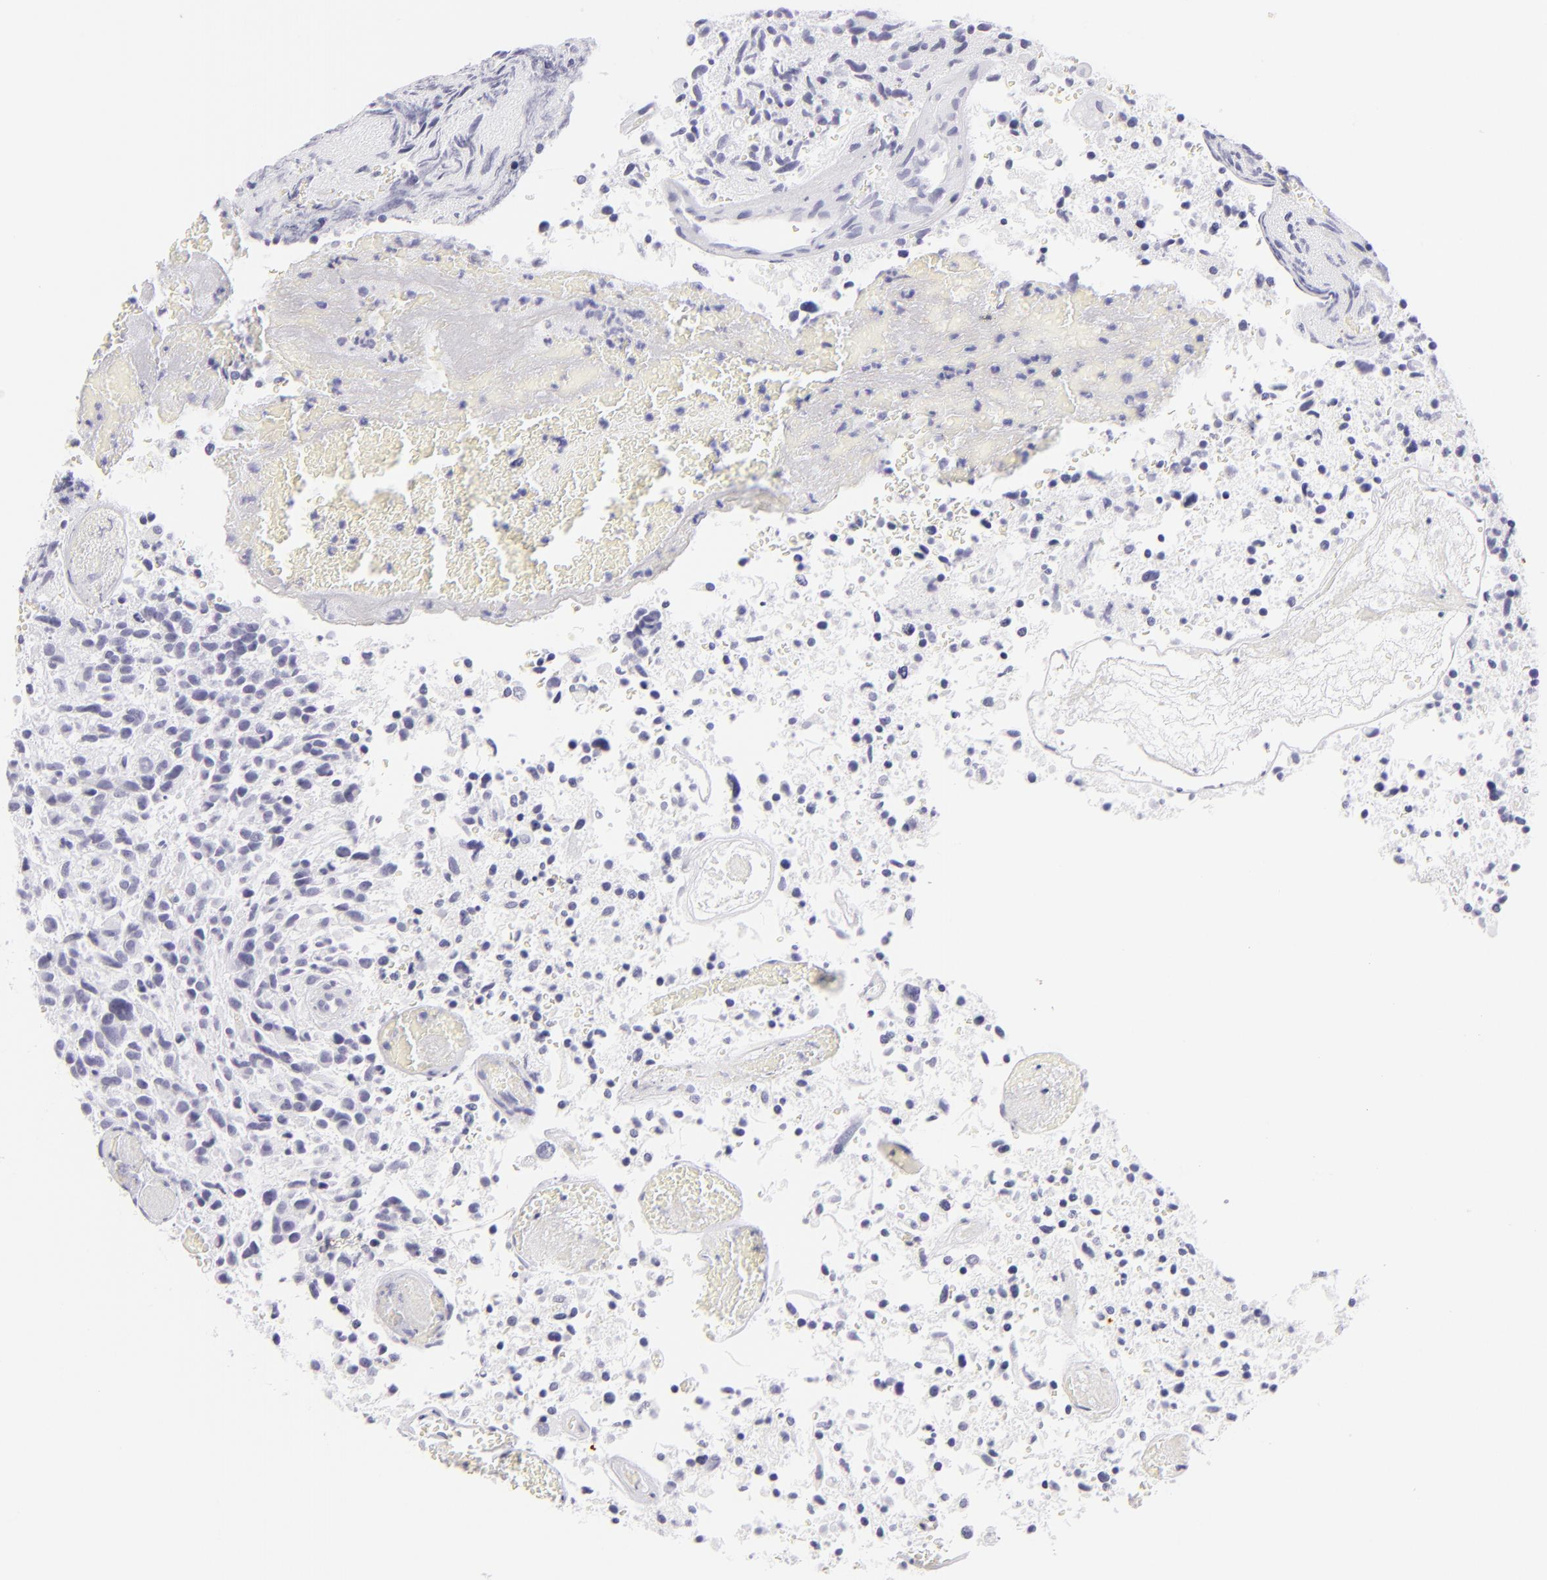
{"staining": {"intensity": "negative", "quantity": "none", "location": "none"}, "tissue": "glioma", "cell_type": "Tumor cells", "image_type": "cancer", "snomed": [{"axis": "morphology", "description": "Glioma, malignant, High grade"}, {"axis": "topography", "description": "Brain"}], "caption": "Human high-grade glioma (malignant) stained for a protein using immunohistochemistry shows no staining in tumor cells.", "gene": "FCER2", "patient": {"sex": "male", "age": 72}}